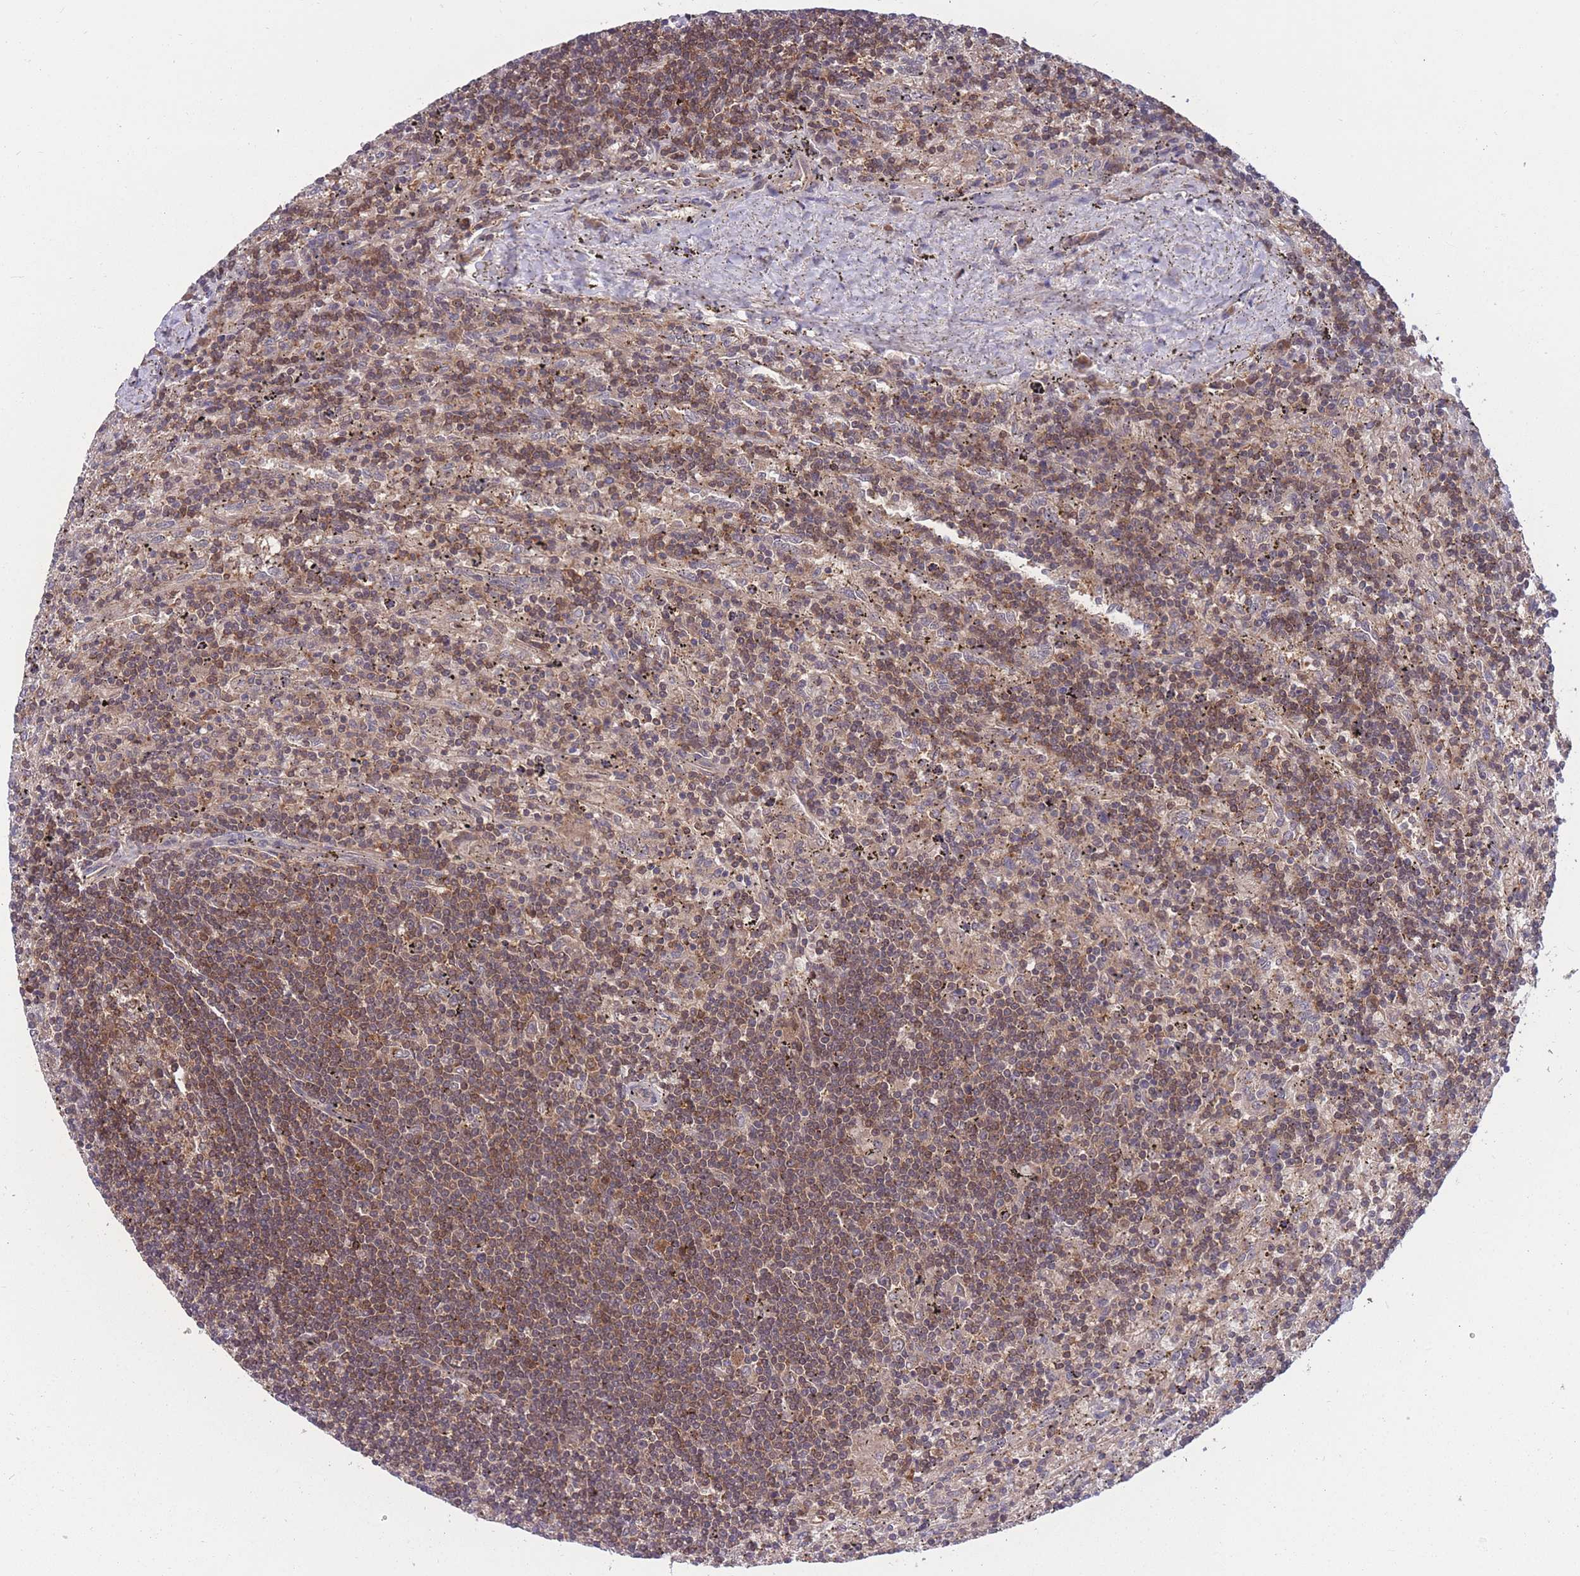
{"staining": {"intensity": "moderate", "quantity": ">75%", "location": "cytoplasmic/membranous"}, "tissue": "lymphoma", "cell_type": "Tumor cells", "image_type": "cancer", "snomed": [{"axis": "morphology", "description": "Malignant lymphoma, non-Hodgkin's type, Low grade"}, {"axis": "topography", "description": "Spleen"}], "caption": "A medium amount of moderate cytoplasmic/membranous expression is appreciated in approximately >75% of tumor cells in lymphoma tissue. Nuclei are stained in blue.", "gene": "UBE2N", "patient": {"sex": "male", "age": 76}}